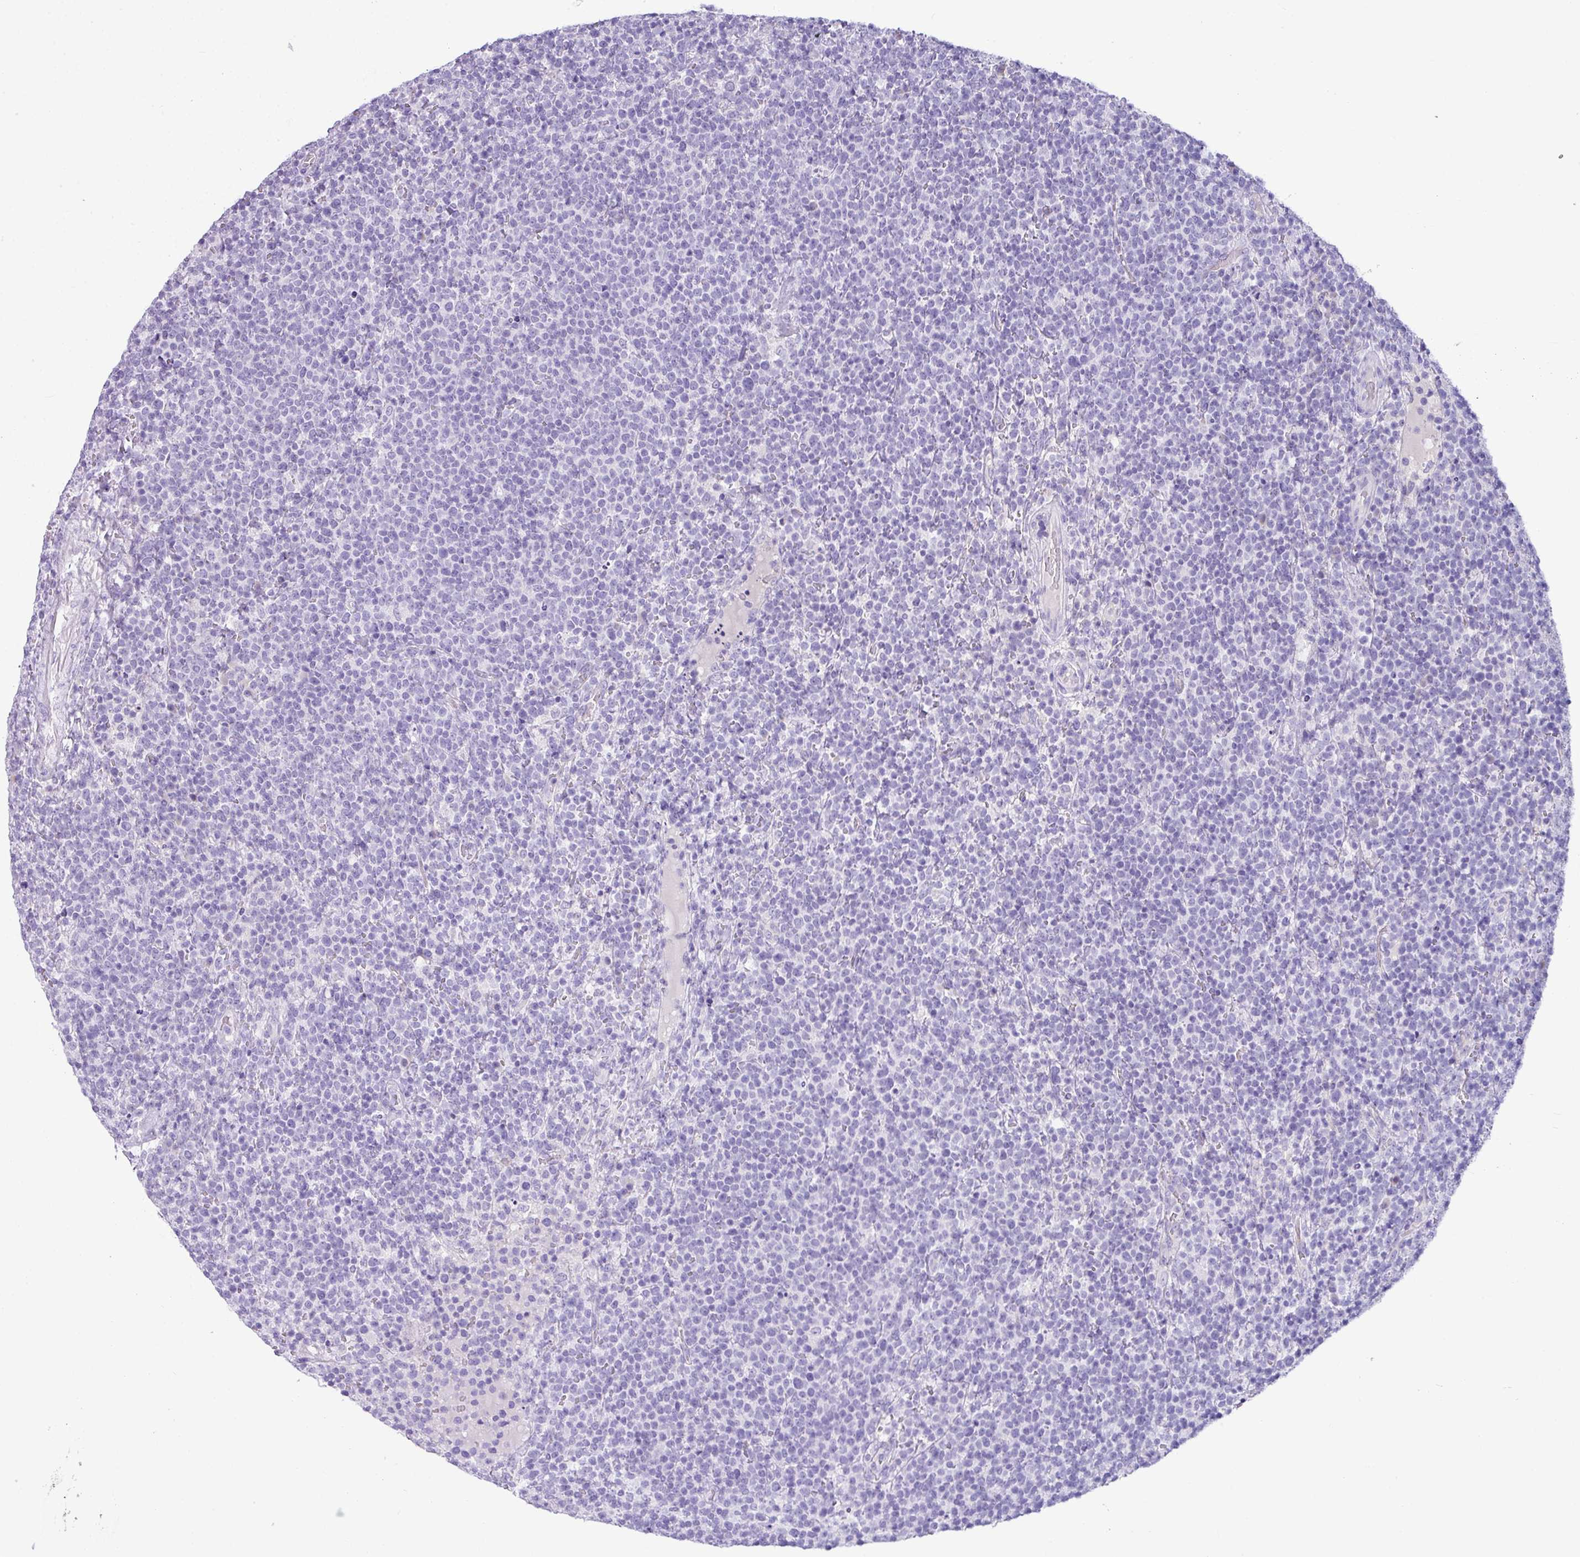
{"staining": {"intensity": "negative", "quantity": "none", "location": "none"}, "tissue": "lymphoma", "cell_type": "Tumor cells", "image_type": "cancer", "snomed": [{"axis": "morphology", "description": "Malignant lymphoma, non-Hodgkin's type, High grade"}, {"axis": "topography", "description": "Lymph node"}], "caption": "A histopathology image of human high-grade malignant lymphoma, non-Hodgkin's type is negative for staining in tumor cells.", "gene": "ZNF524", "patient": {"sex": "male", "age": 61}}